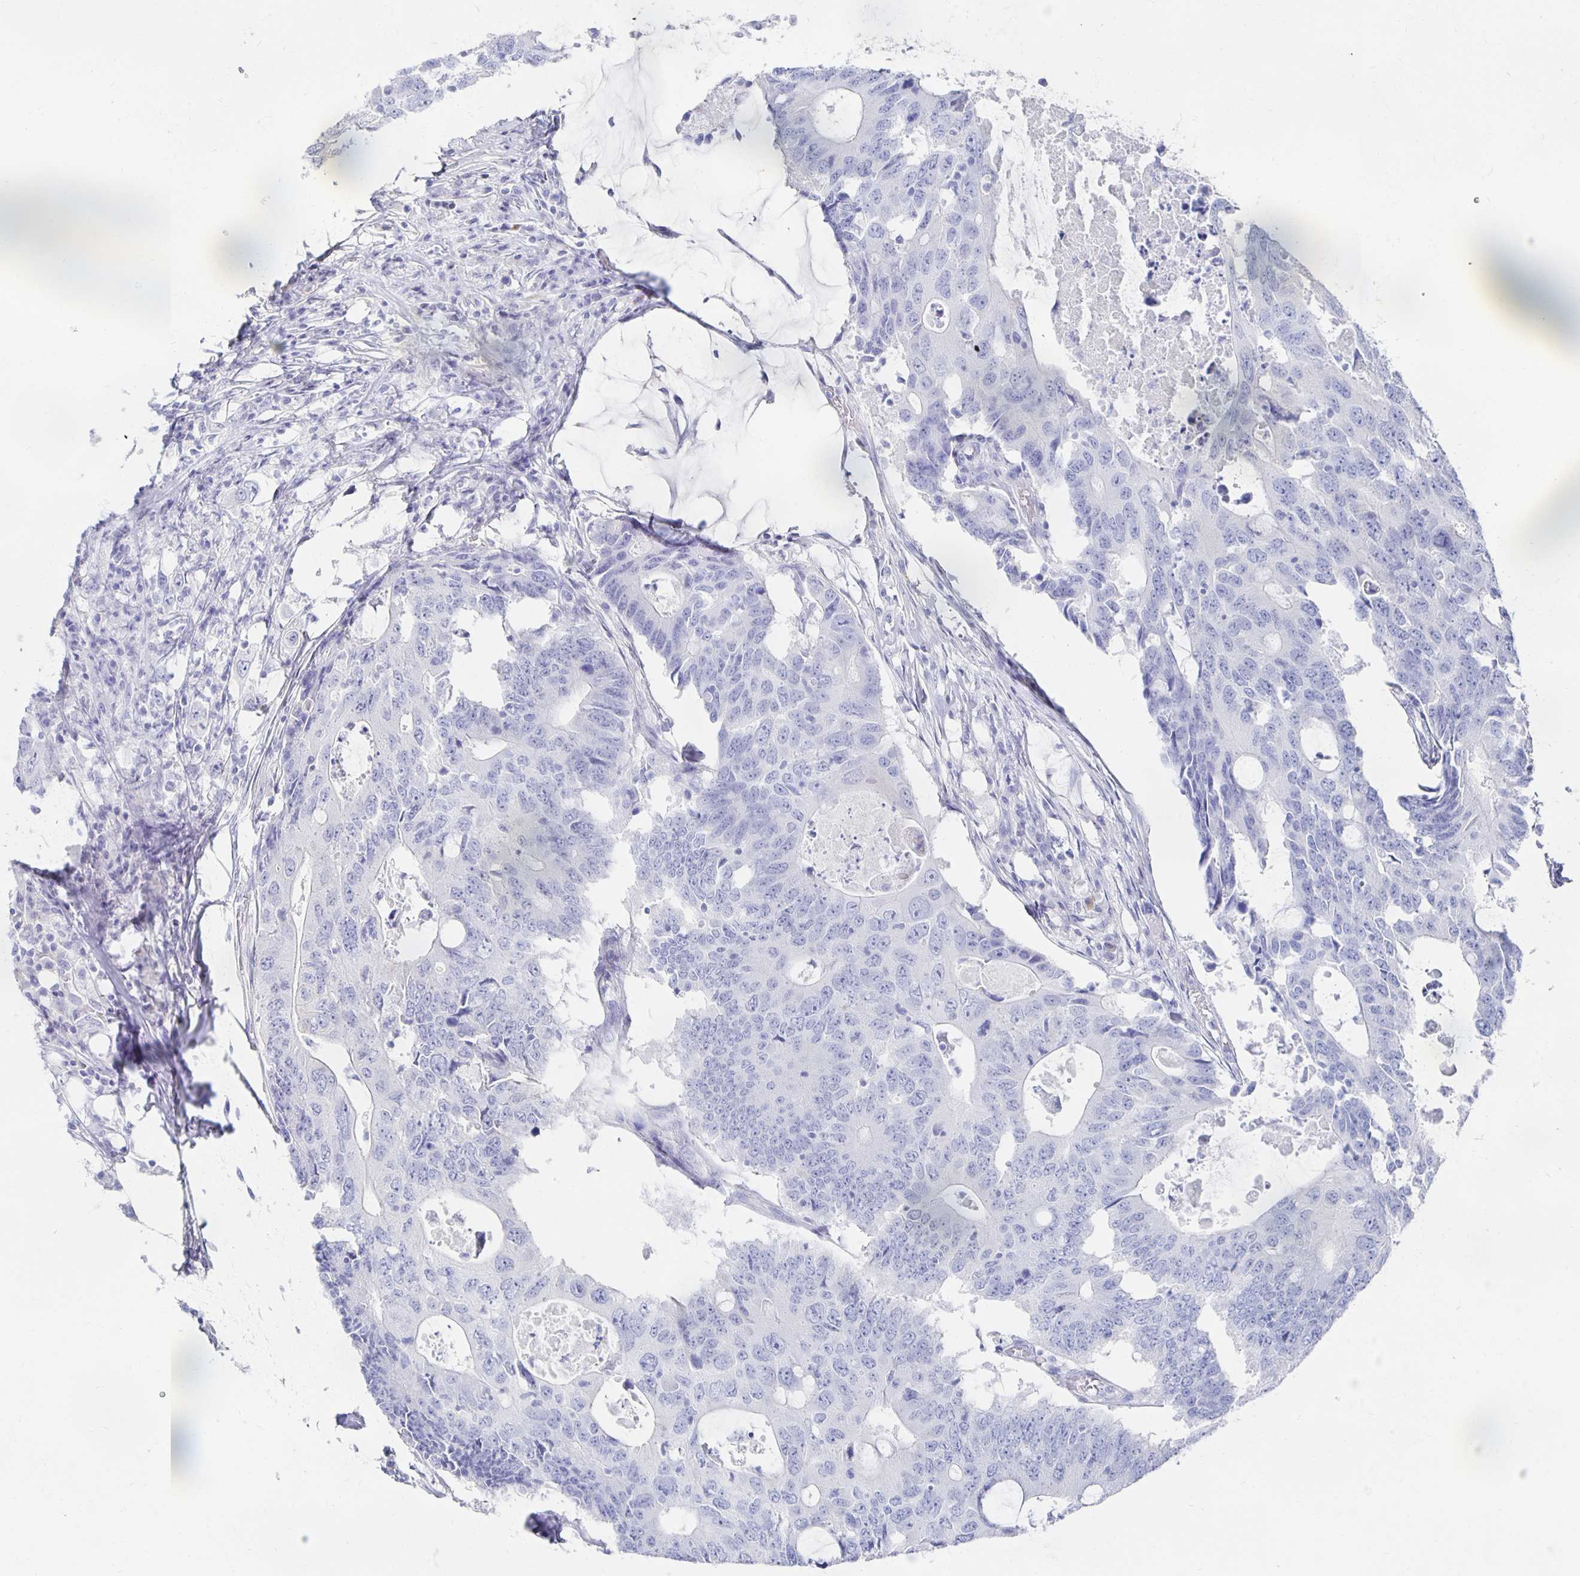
{"staining": {"intensity": "negative", "quantity": "none", "location": "none"}, "tissue": "colorectal cancer", "cell_type": "Tumor cells", "image_type": "cancer", "snomed": [{"axis": "morphology", "description": "Adenocarcinoma, NOS"}, {"axis": "topography", "description": "Colon"}], "caption": "This is an immunohistochemistry micrograph of human colorectal cancer (adenocarcinoma). There is no staining in tumor cells.", "gene": "PRDM7", "patient": {"sex": "male", "age": 71}}